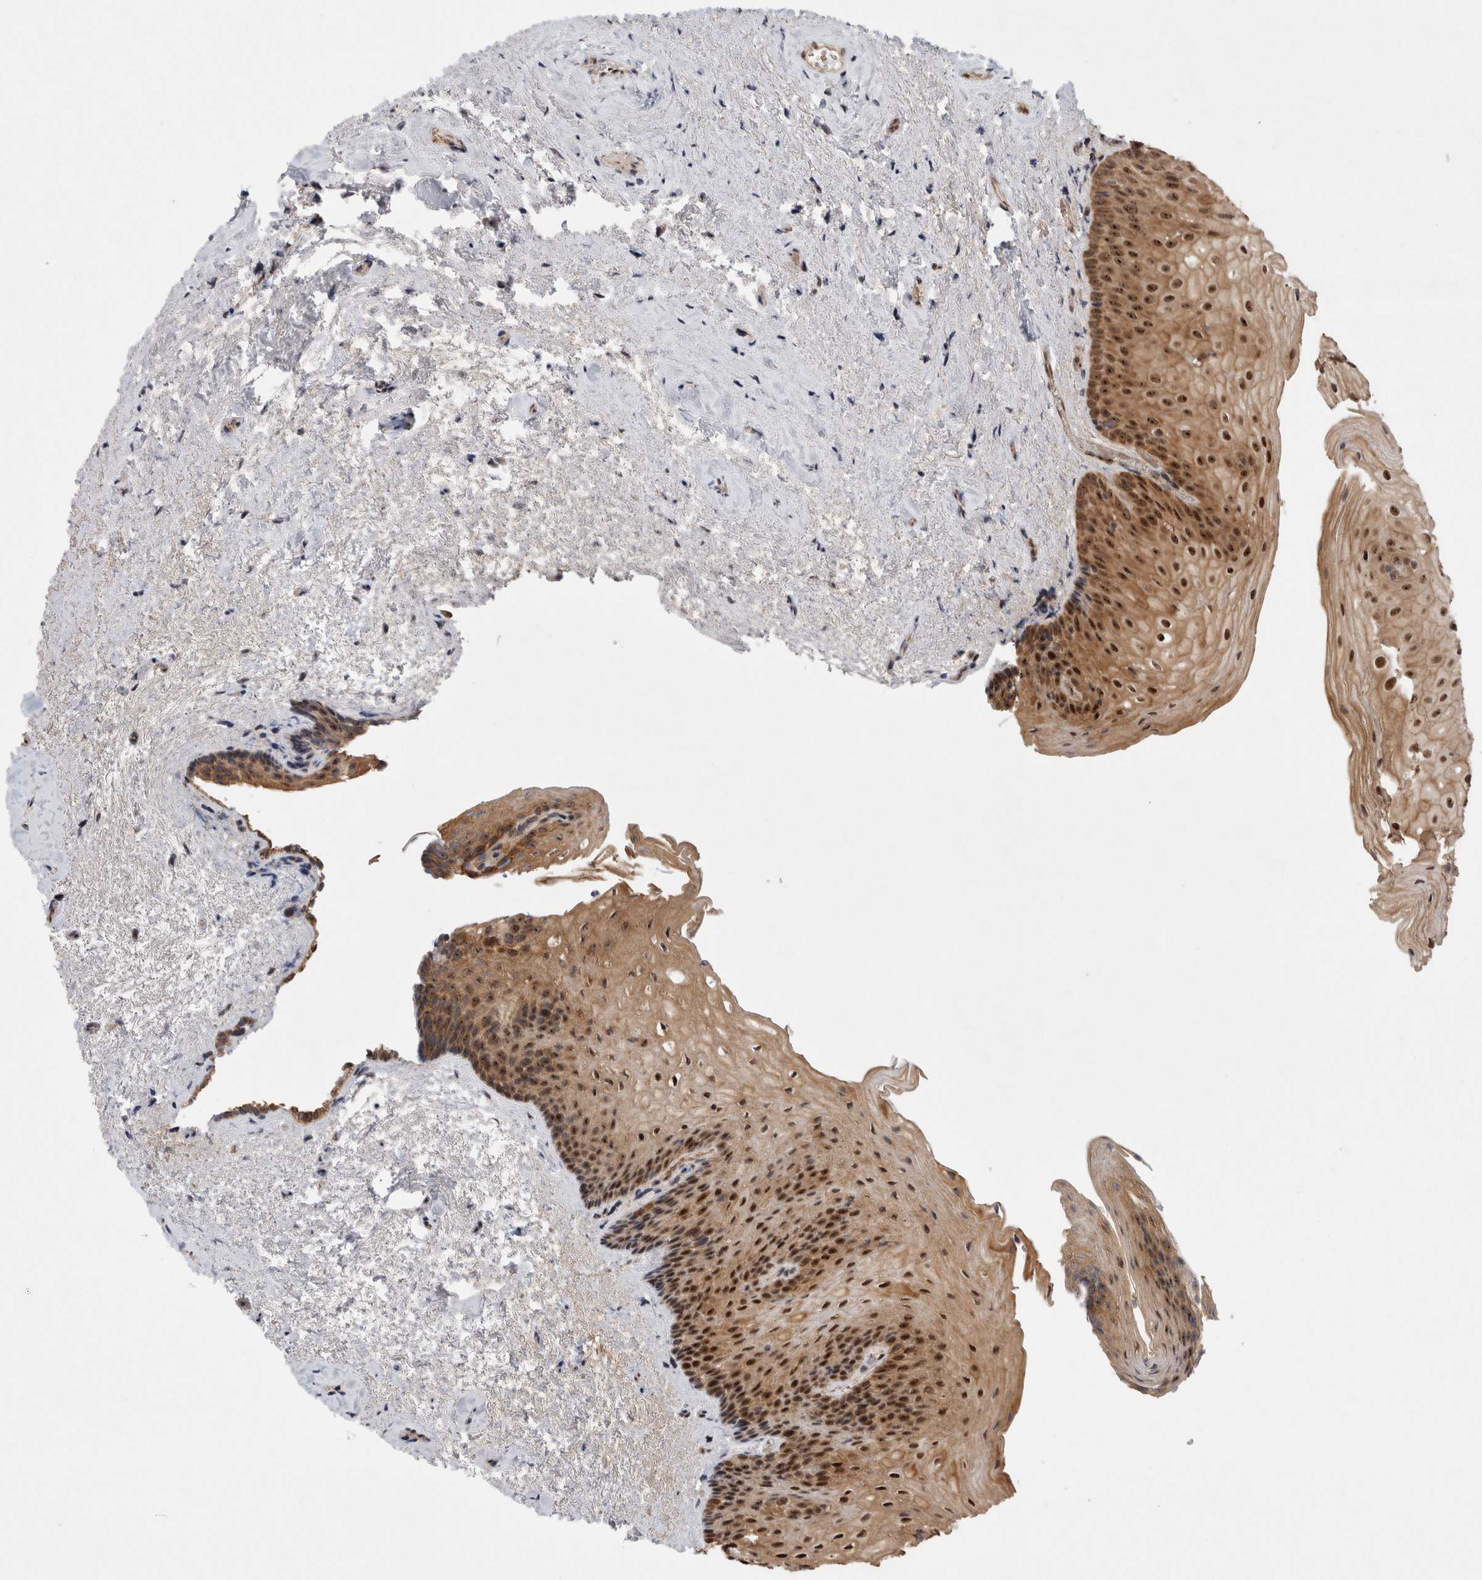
{"staining": {"intensity": "moderate", "quantity": ">75%", "location": "cytoplasmic/membranous,nuclear"}, "tissue": "urinary bladder", "cell_type": "Urothelial cells", "image_type": "normal", "snomed": [{"axis": "morphology", "description": "Normal tissue, NOS"}, {"axis": "topography", "description": "Urinary bladder"}], "caption": "This photomicrograph displays benign urinary bladder stained with immunohistochemistry (IHC) to label a protein in brown. The cytoplasmic/membranous,nuclear of urothelial cells show moderate positivity for the protein. Nuclei are counter-stained blue.", "gene": "MPHOSPH6", "patient": {"sex": "female", "age": 67}}